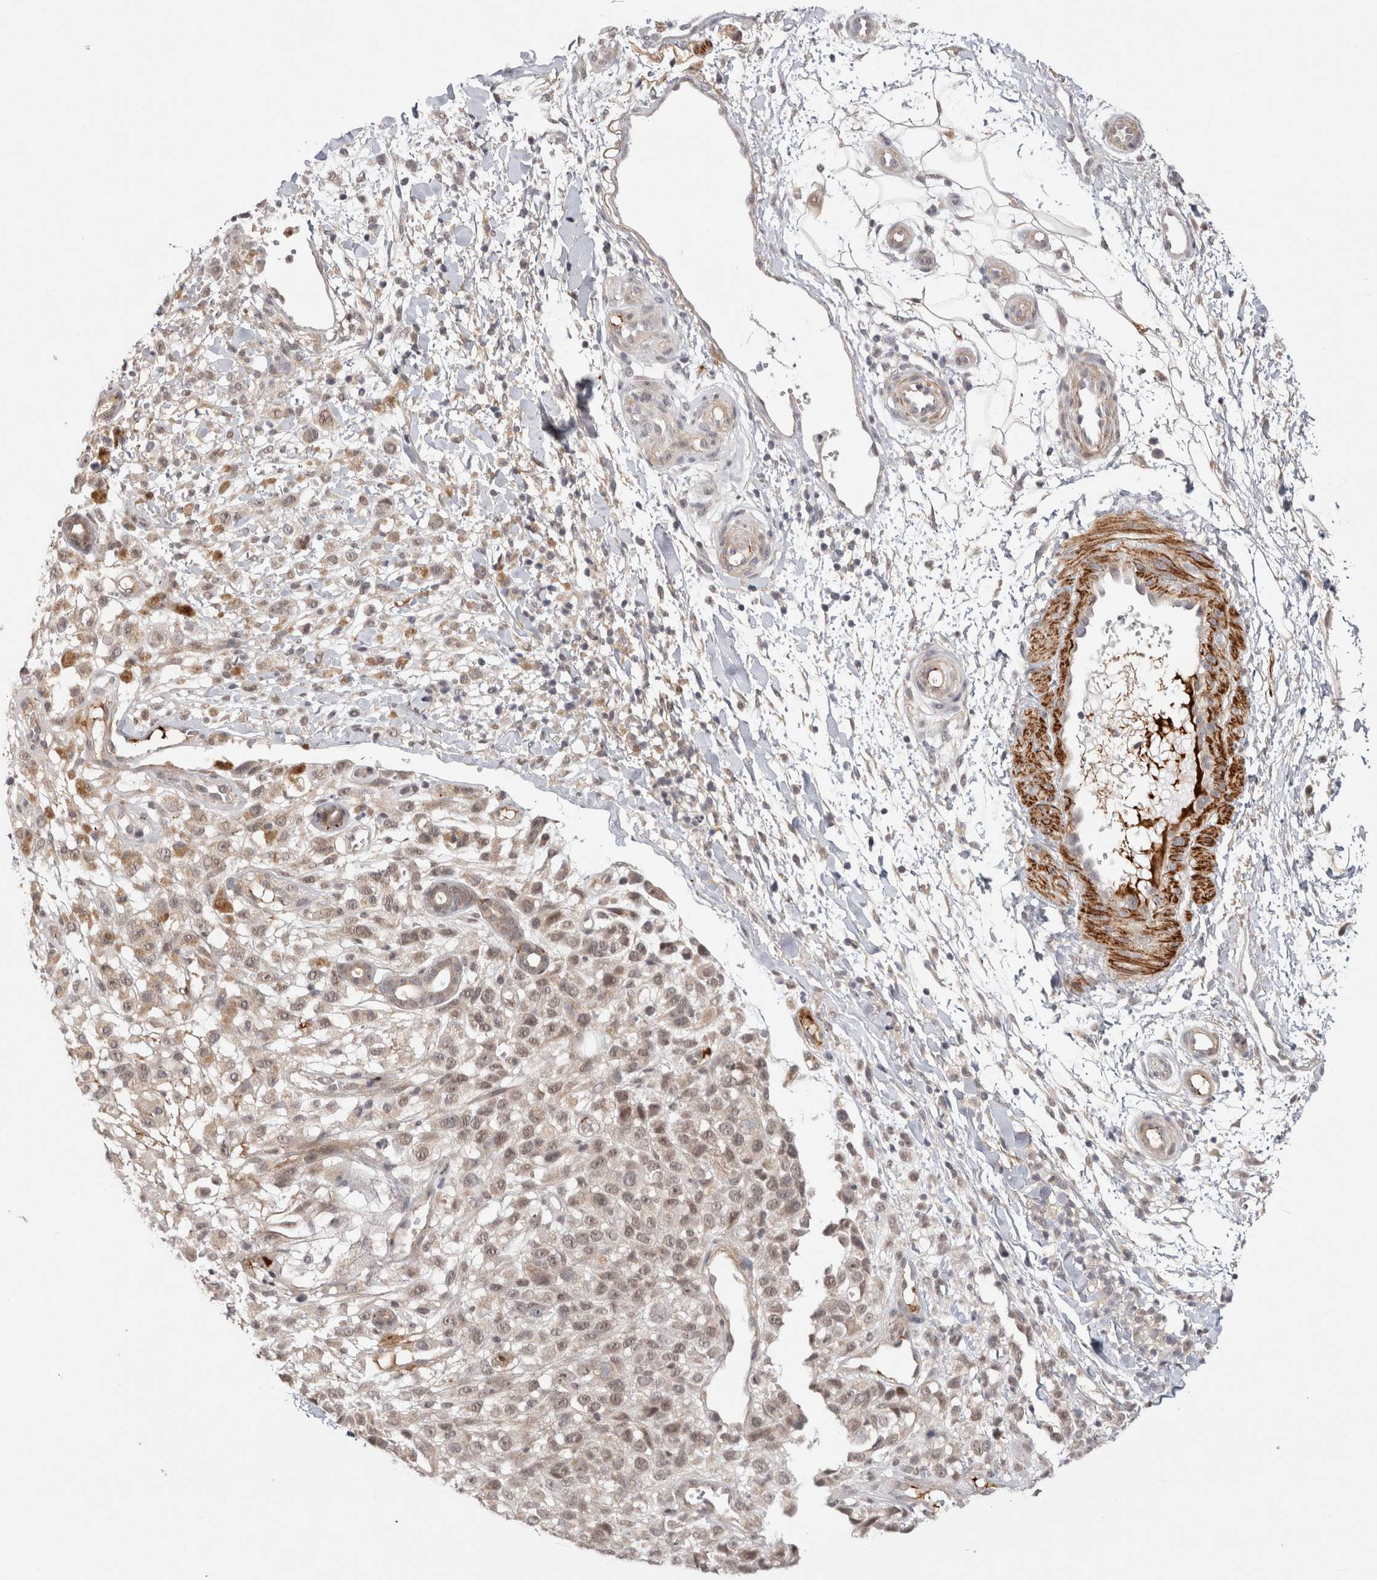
{"staining": {"intensity": "weak", "quantity": ">75%", "location": "cytoplasmic/membranous,nuclear"}, "tissue": "melanoma", "cell_type": "Tumor cells", "image_type": "cancer", "snomed": [{"axis": "morphology", "description": "Malignant melanoma, Metastatic site"}, {"axis": "topography", "description": "Skin"}], "caption": "This is an image of immunohistochemistry (IHC) staining of melanoma, which shows weak expression in the cytoplasmic/membranous and nuclear of tumor cells.", "gene": "ZNF318", "patient": {"sex": "female", "age": 72}}